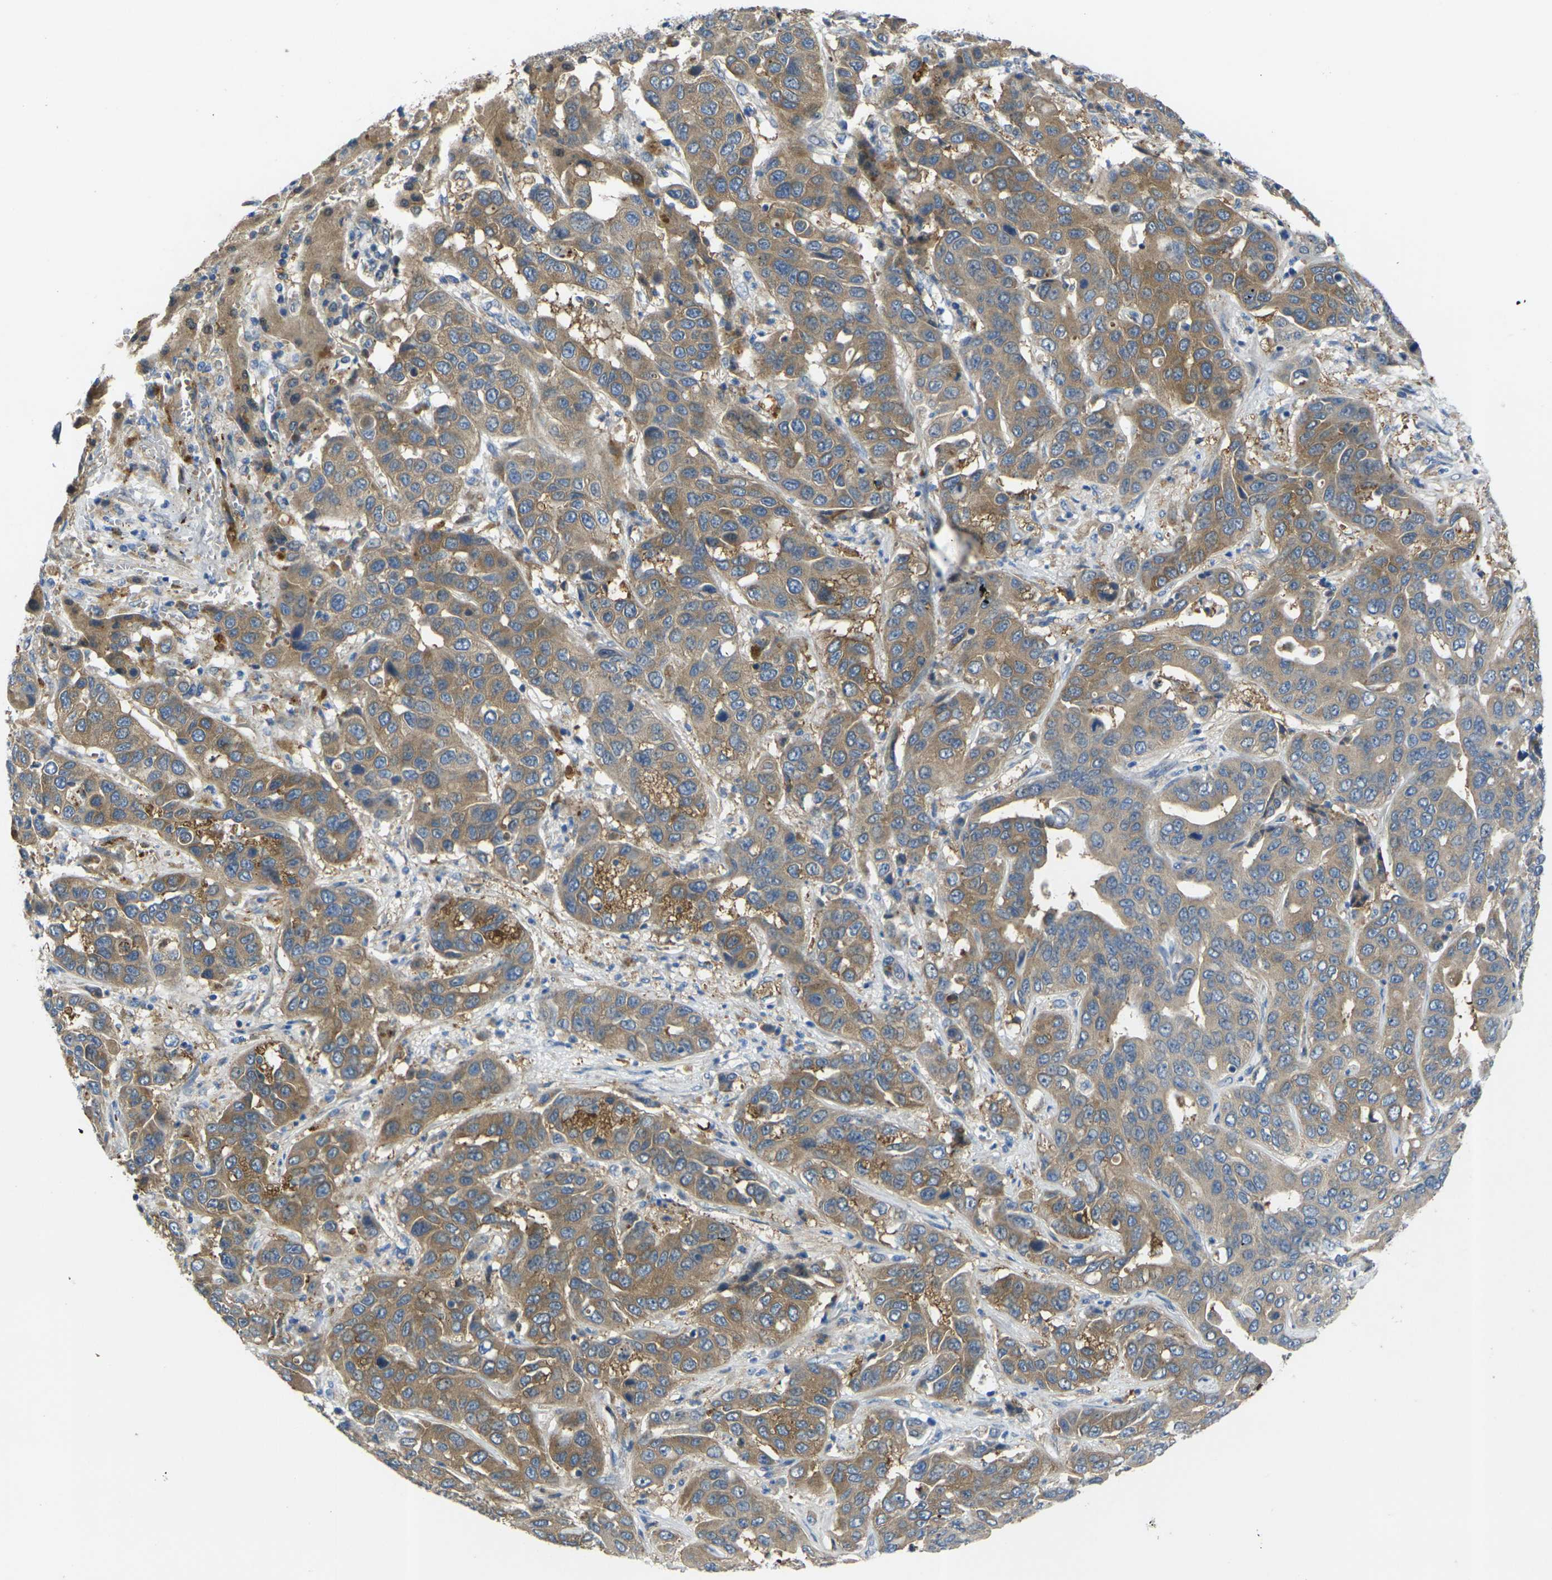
{"staining": {"intensity": "moderate", "quantity": ">75%", "location": "cytoplasmic/membranous"}, "tissue": "liver cancer", "cell_type": "Tumor cells", "image_type": "cancer", "snomed": [{"axis": "morphology", "description": "Cholangiocarcinoma"}, {"axis": "topography", "description": "Liver"}], "caption": "Immunohistochemical staining of liver cancer displays medium levels of moderate cytoplasmic/membranous positivity in about >75% of tumor cells.", "gene": "GNA12", "patient": {"sex": "female", "age": 52}}